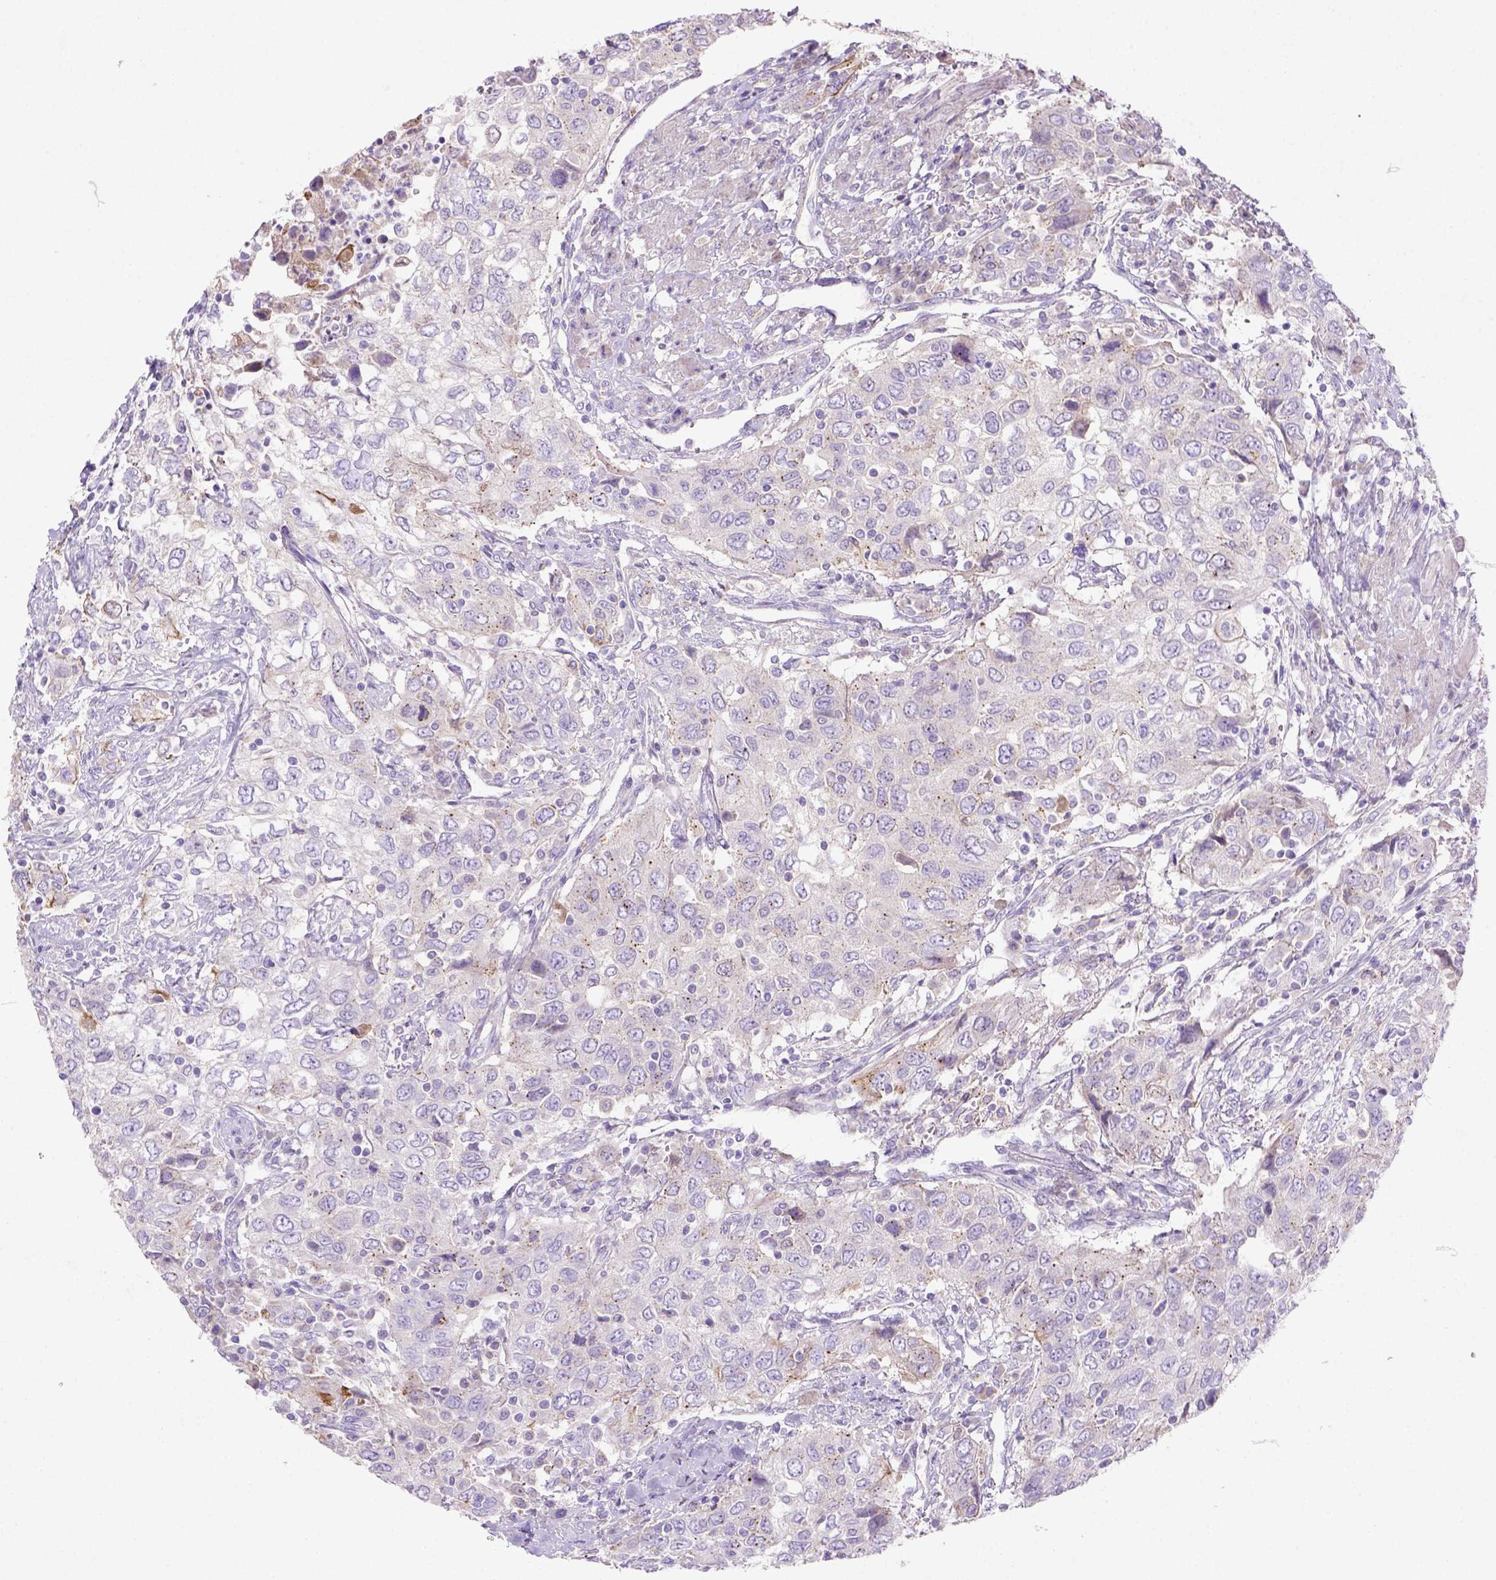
{"staining": {"intensity": "negative", "quantity": "none", "location": "none"}, "tissue": "urothelial cancer", "cell_type": "Tumor cells", "image_type": "cancer", "snomed": [{"axis": "morphology", "description": "Urothelial carcinoma, High grade"}, {"axis": "topography", "description": "Urinary bladder"}], "caption": "Immunohistochemistry histopathology image of human urothelial cancer stained for a protein (brown), which displays no expression in tumor cells.", "gene": "NUDT2", "patient": {"sex": "male", "age": 76}}